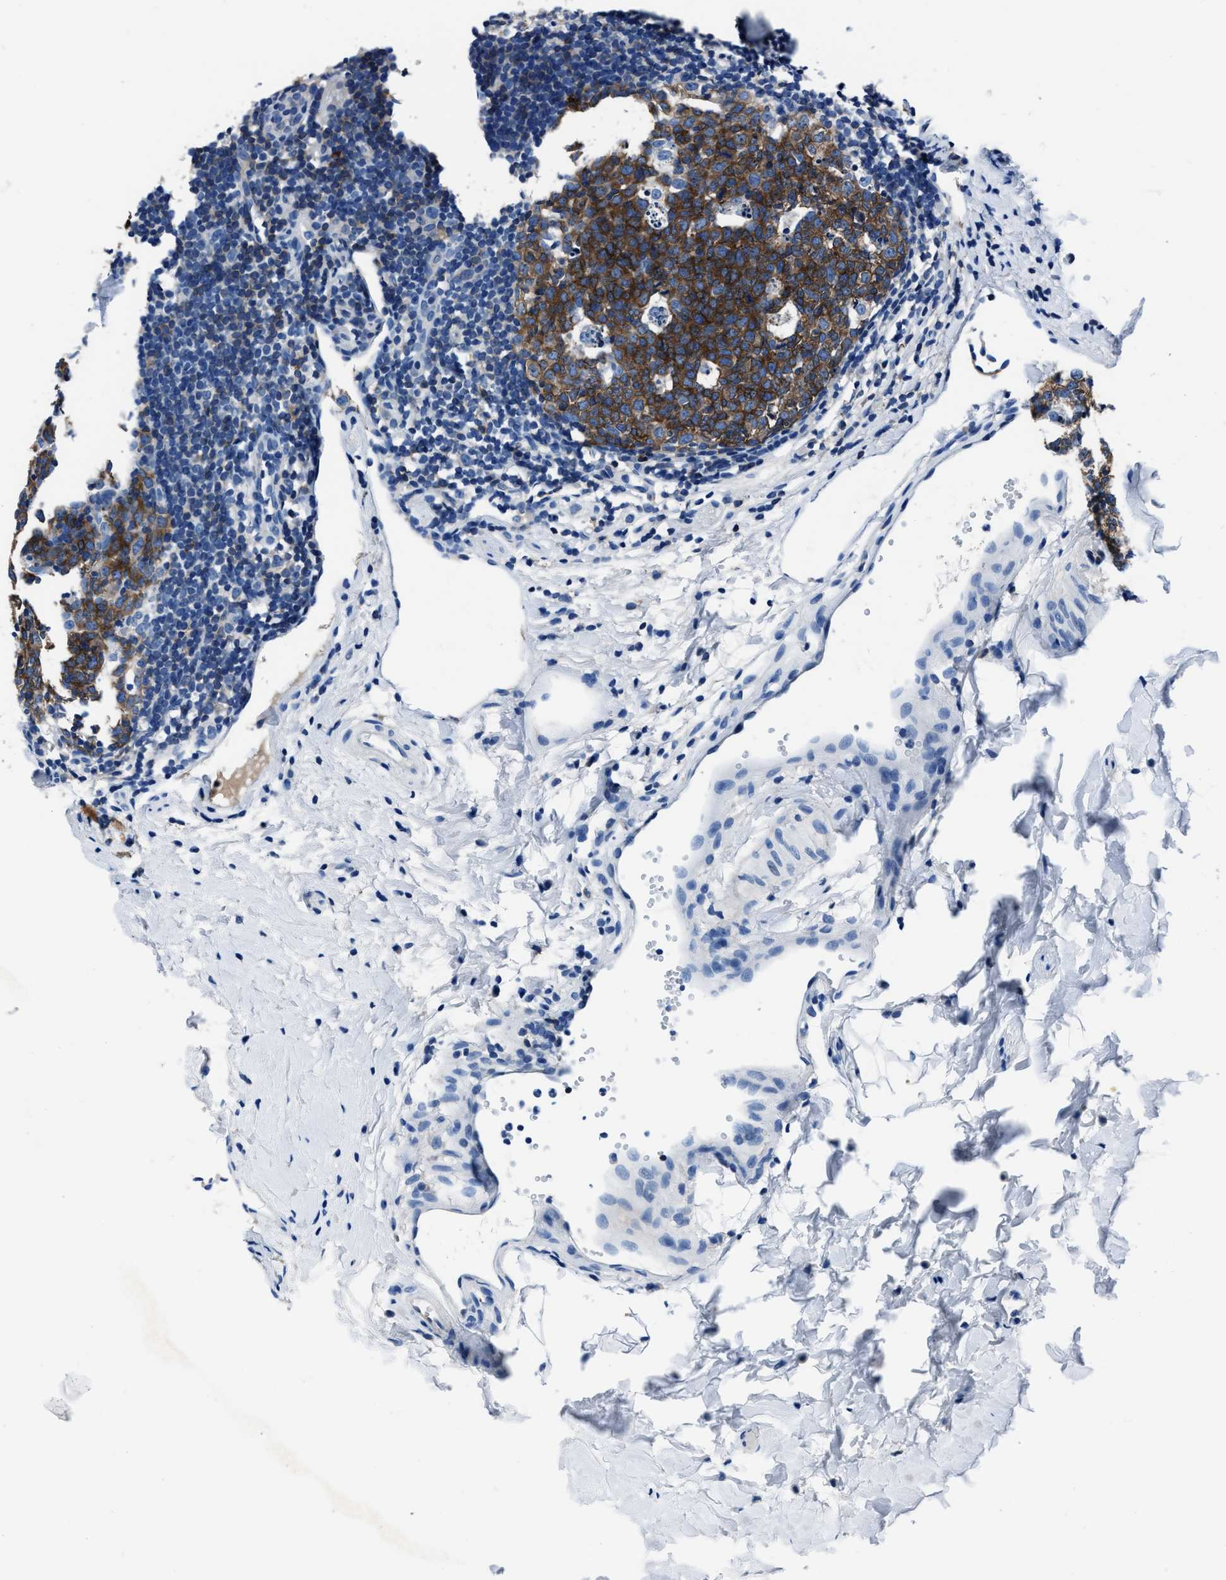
{"staining": {"intensity": "strong", "quantity": ">75%", "location": "cytoplasmic/membranous"}, "tissue": "appendix", "cell_type": "Glandular cells", "image_type": "normal", "snomed": [{"axis": "morphology", "description": "Normal tissue, NOS"}, {"axis": "topography", "description": "Appendix"}], "caption": "Immunohistochemistry photomicrograph of normal appendix stained for a protein (brown), which shows high levels of strong cytoplasmic/membranous staining in approximately >75% of glandular cells.", "gene": "LMO7", "patient": {"sex": "female", "age": 20}}